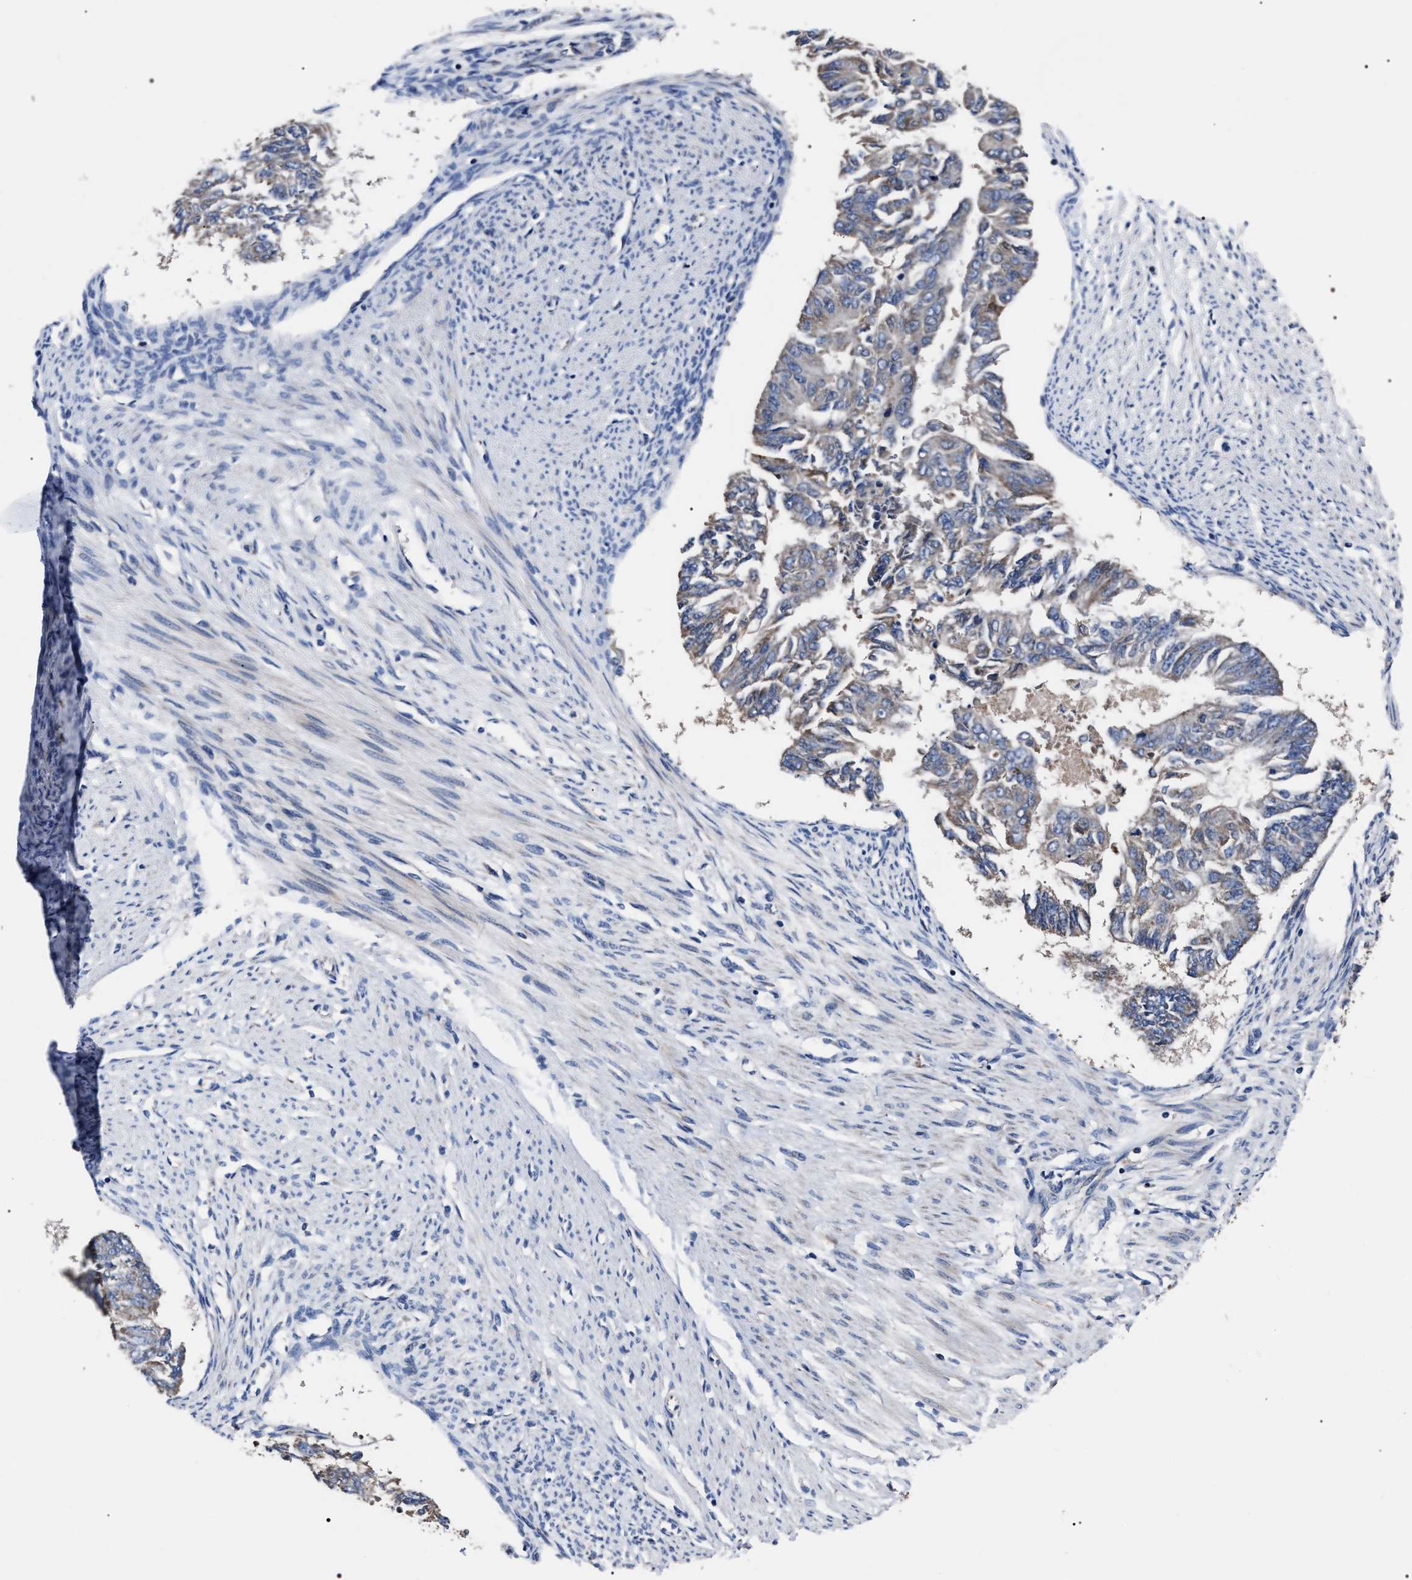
{"staining": {"intensity": "weak", "quantity": "<25%", "location": "cytoplasmic/membranous"}, "tissue": "endometrial cancer", "cell_type": "Tumor cells", "image_type": "cancer", "snomed": [{"axis": "morphology", "description": "Adenocarcinoma, NOS"}, {"axis": "topography", "description": "Endometrium"}], "caption": "Tumor cells are negative for brown protein staining in adenocarcinoma (endometrial).", "gene": "MACC1", "patient": {"sex": "female", "age": 32}}